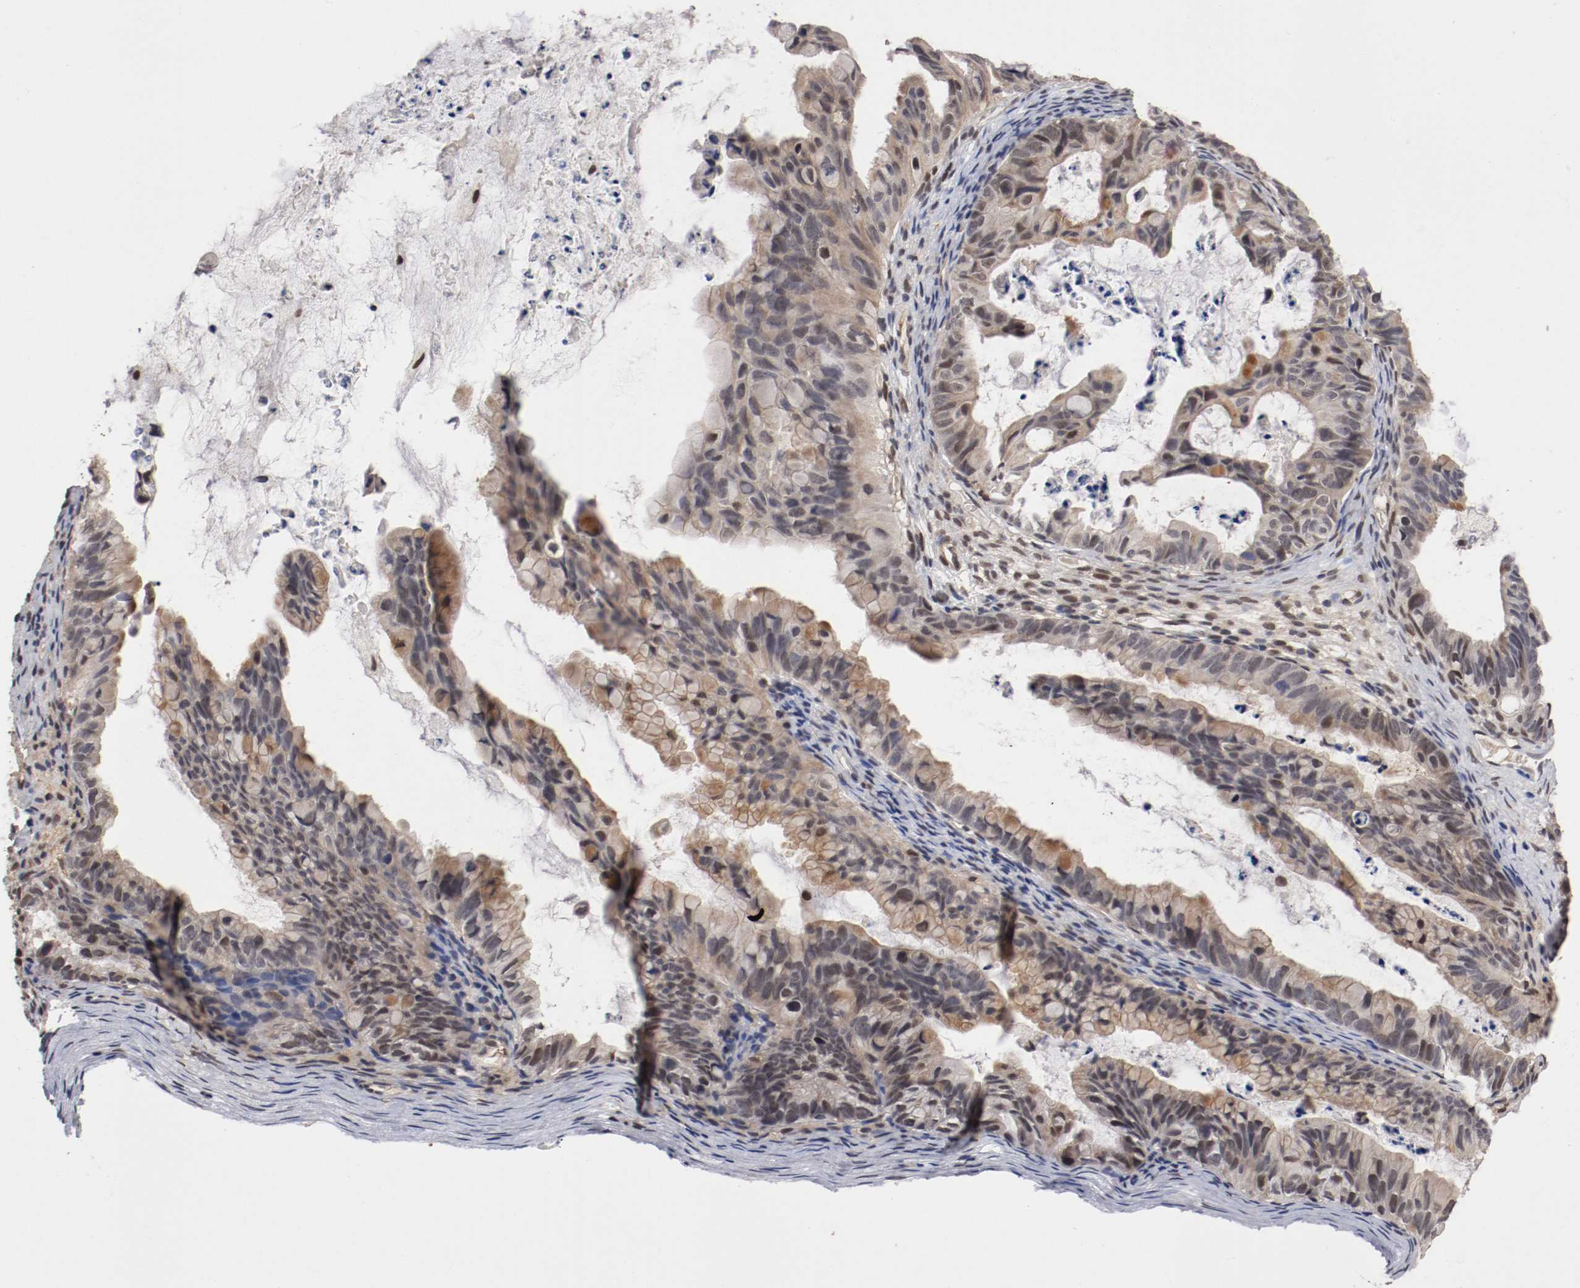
{"staining": {"intensity": "weak", "quantity": "25%-75%", "location": "cytoplasmic/membranous"}, "tissue": "ovarian cancer", "cell_type": "Tumor cells", "image_type": "cancer", "snomed": [{"axis": "morphology", "description": "Cystadenocarcinoma, mucinous, NOS"}, {"axis": "topography", "description": "Ovary"}], "caption": "IHC micrograph of neoplastic tissue: human ovarian cancer stained using IHC reveals low levels of weak protein expression localized specifically in the cytoplasmic/membranous of tumor cells, appearing as a cytoplasmic/membranous brown color.", "gene": "DNMT3B", "patient": {"sex": "female", "age": 36}}